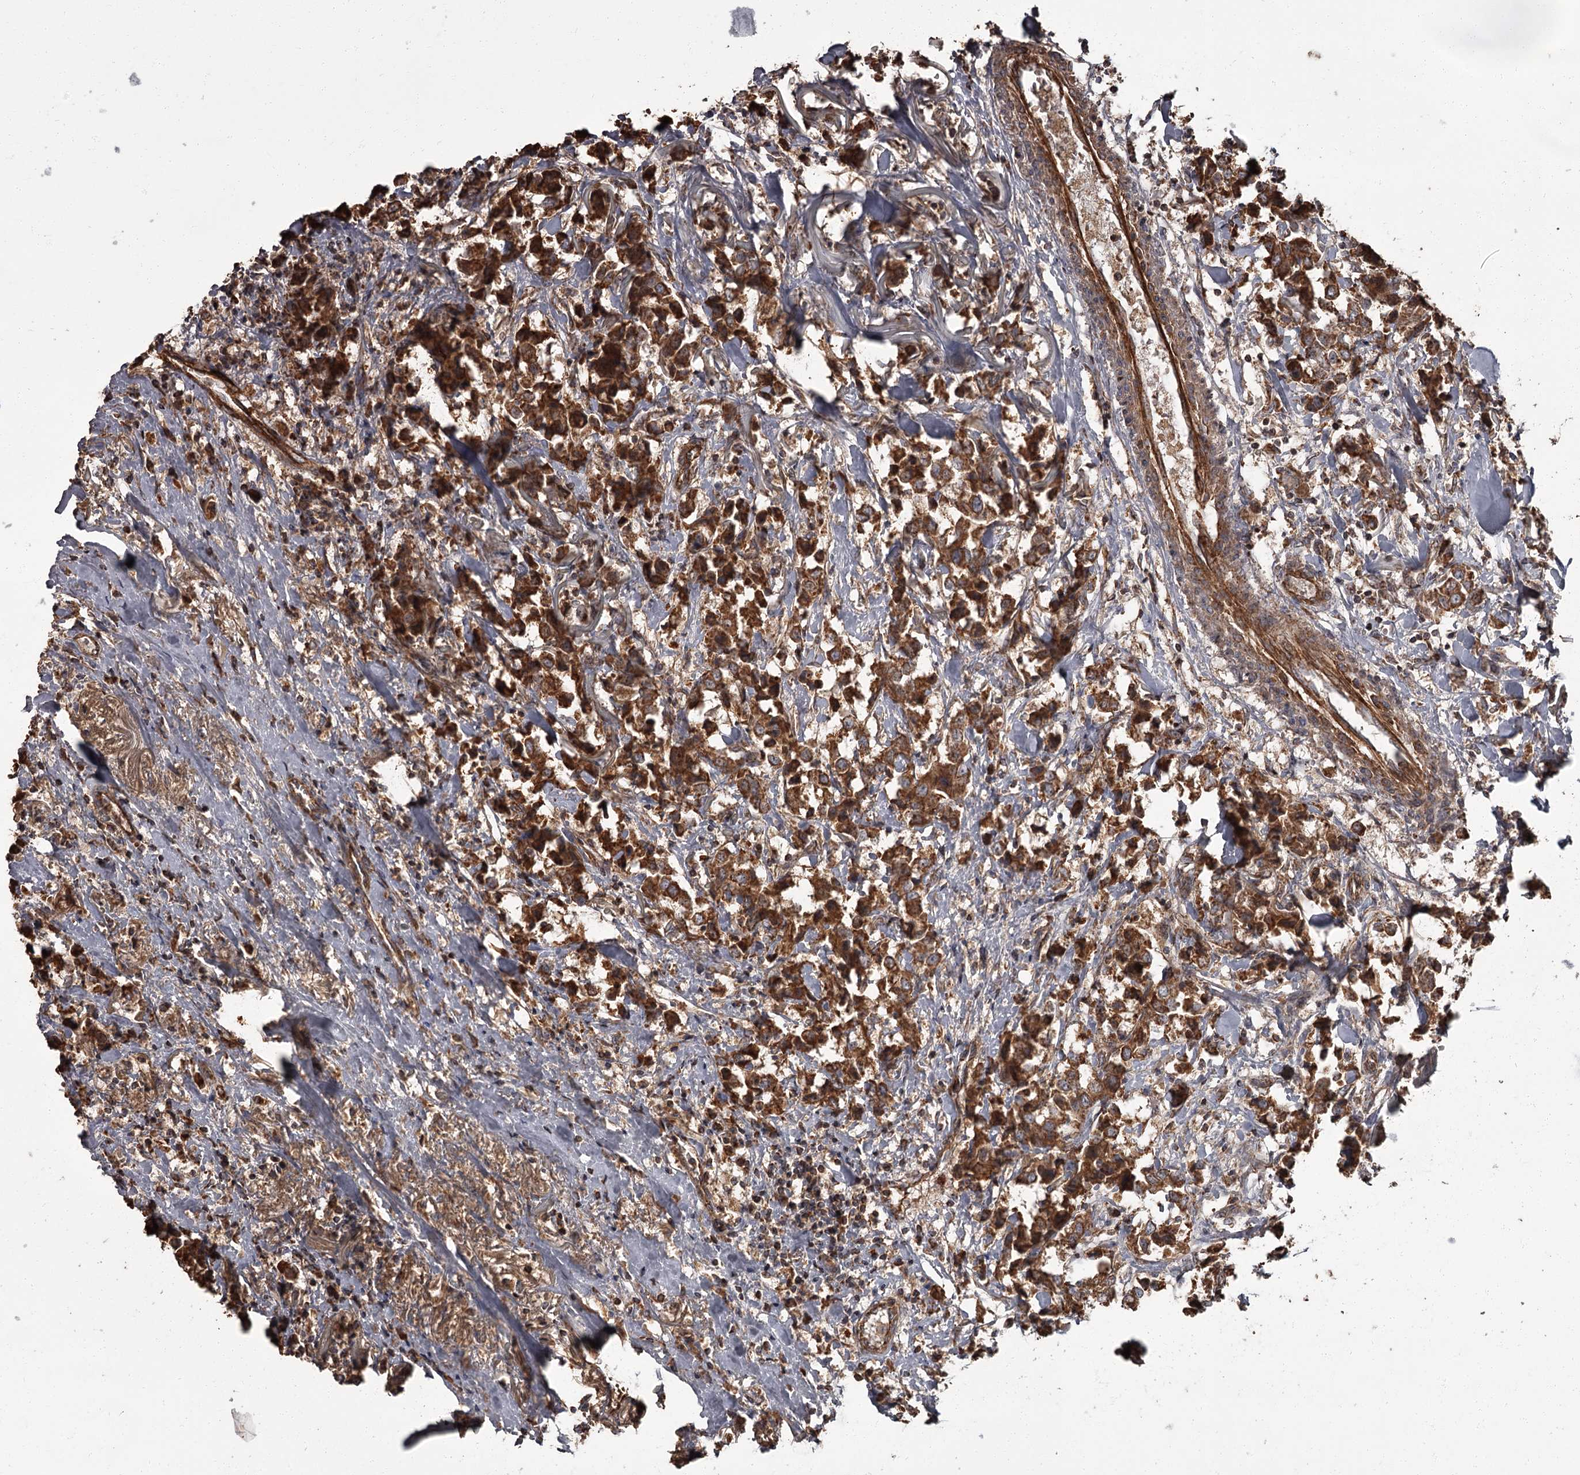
{"staining": {"intensity": "strong", "quantity": ">75%", "location": "cytoplasmic/membranous"}, "tissue": "breast cancer", "cell_type": "Tumor cells", "image_type": "cancer", "snomed": [{"axis": "morphology", "description": "Duct carcinoma"}, {"axis": "topography", "description": "Breast"}], "caption": "Protein expression analysis of infiltrating ductal carcinoma (breast) exhibits strong cytoplasmic/membranous staining in about >75% of tumor cells. Nuclei are stained in blue.", "gene": "THAP9", "patient": {"sex": "female", "age": 80}}